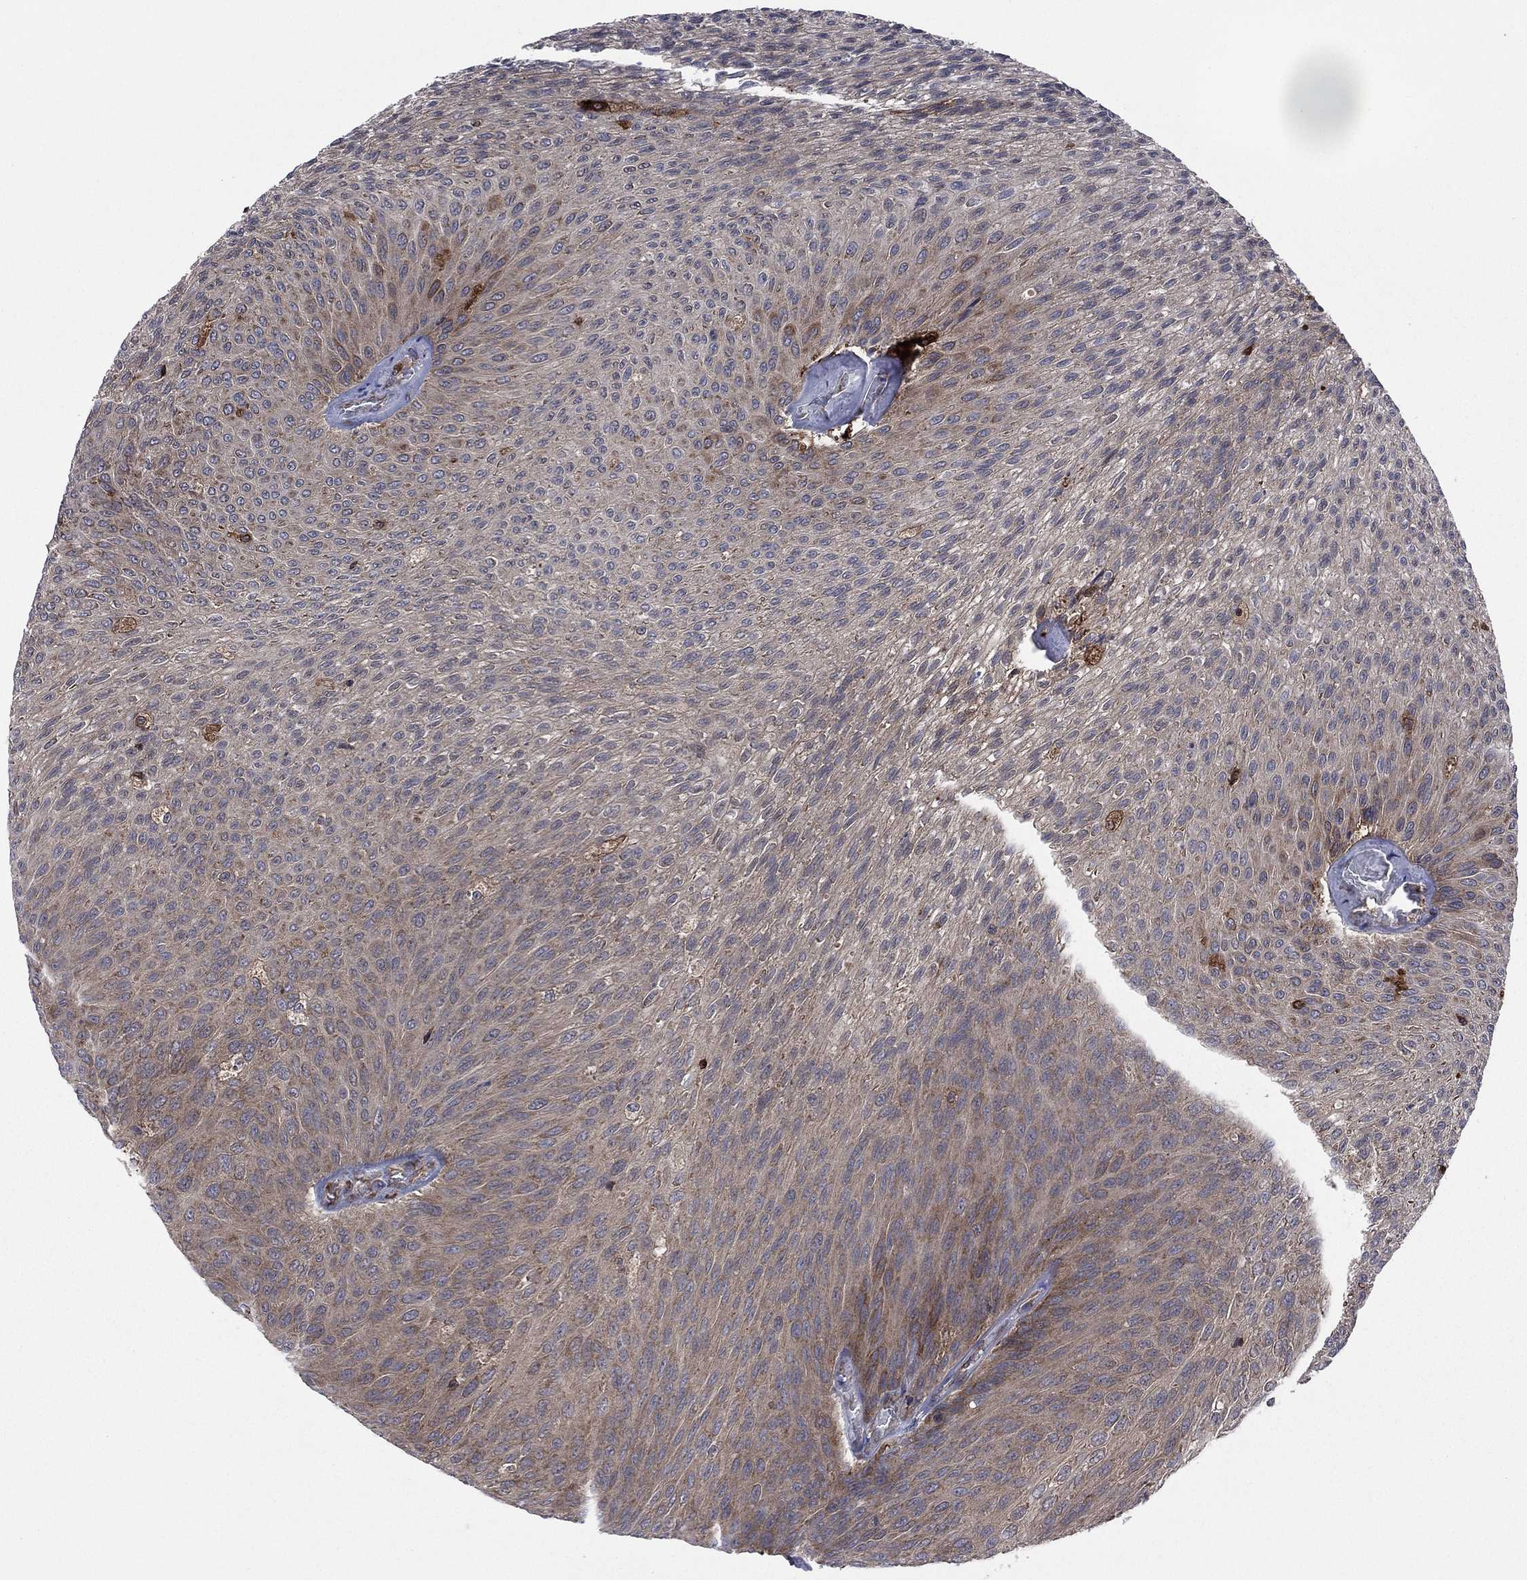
{"staining": {"intensity": "moderate", "quantity": "<25%", "location": "cytoplasmic/membranous"}, "tissue": "urothelial cancer", "cell_type": "Tumor cells", "image_type": "cancer", "snomed": [{"axis": "morphology", "description": "Urothelial carcinoma, Low grade"}, {"axis": "topography", "description": "Ureter, NOS"}, {"axis": "topography", "description": "Urinary bladder"}], "caption": "Protein expression analysis of human urothelial cancer reveals moderate cytoplasmic/membranous positivity in about <25% of tumor cells. (IHC, brightfield microscopy, high magnification).", "gene": "C2orf76", "patient": {"sex": "male", "age": 78}}